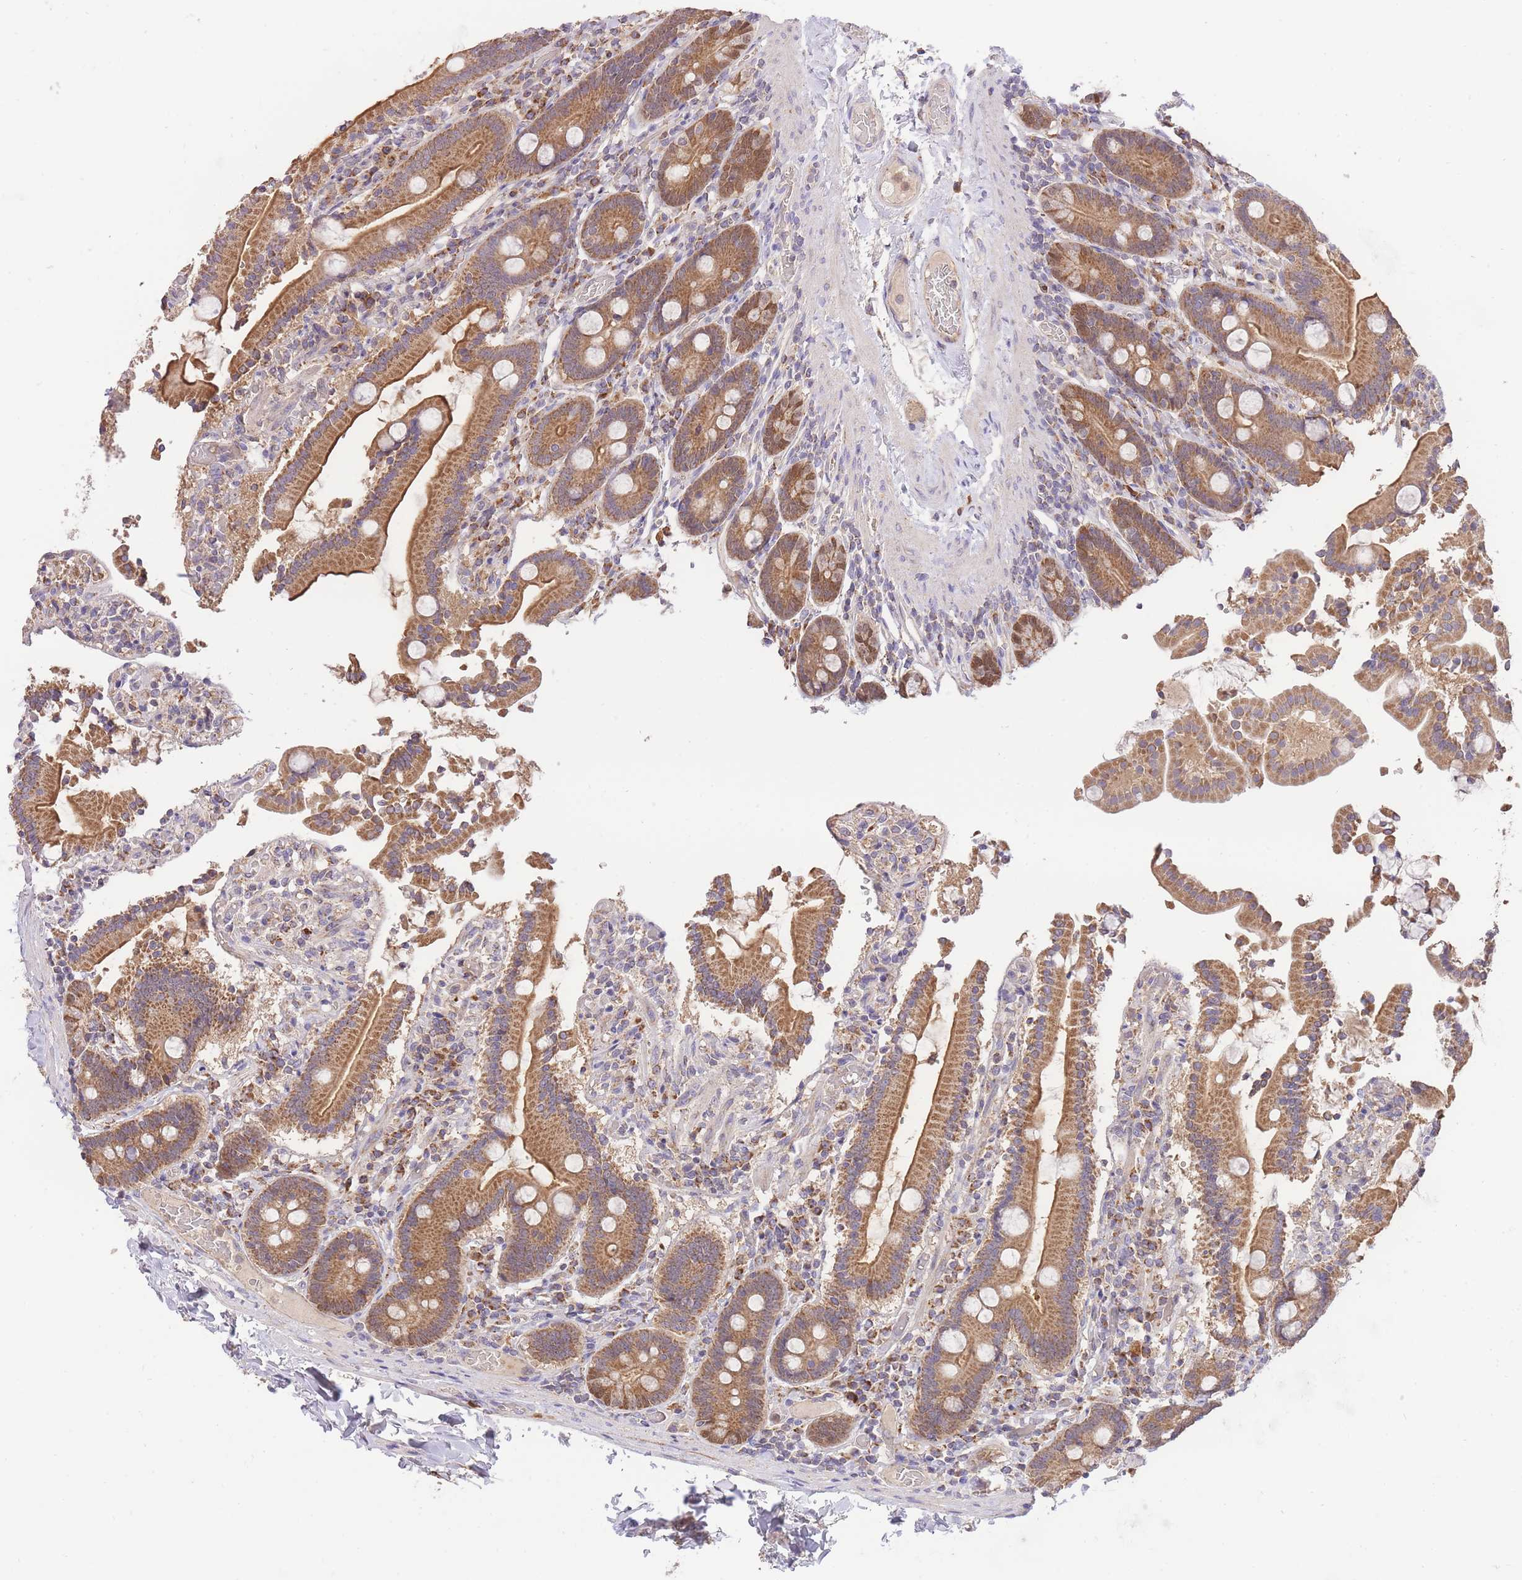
{"staining": {"intensity": "moderate", "quantity": ">75%", "location": "cytoplasmic/membranous"}, "tissue": "duodenum", "cell_type": "Glandular cells", "image_type": "normal", "snomed": [{"axis": "morphology", "description": "Normal tissue, NOS"}, {"axis": "topography", "description": "Duodenum"}], "caption": "Glandular cells reveal moderate cytoplasmic/membranous positivity in approximately >75% of cells in benign duodenum. Nuclei are stained in blue.", "gene": "PREP", "patient": {"sex": "male", "age": 55}}